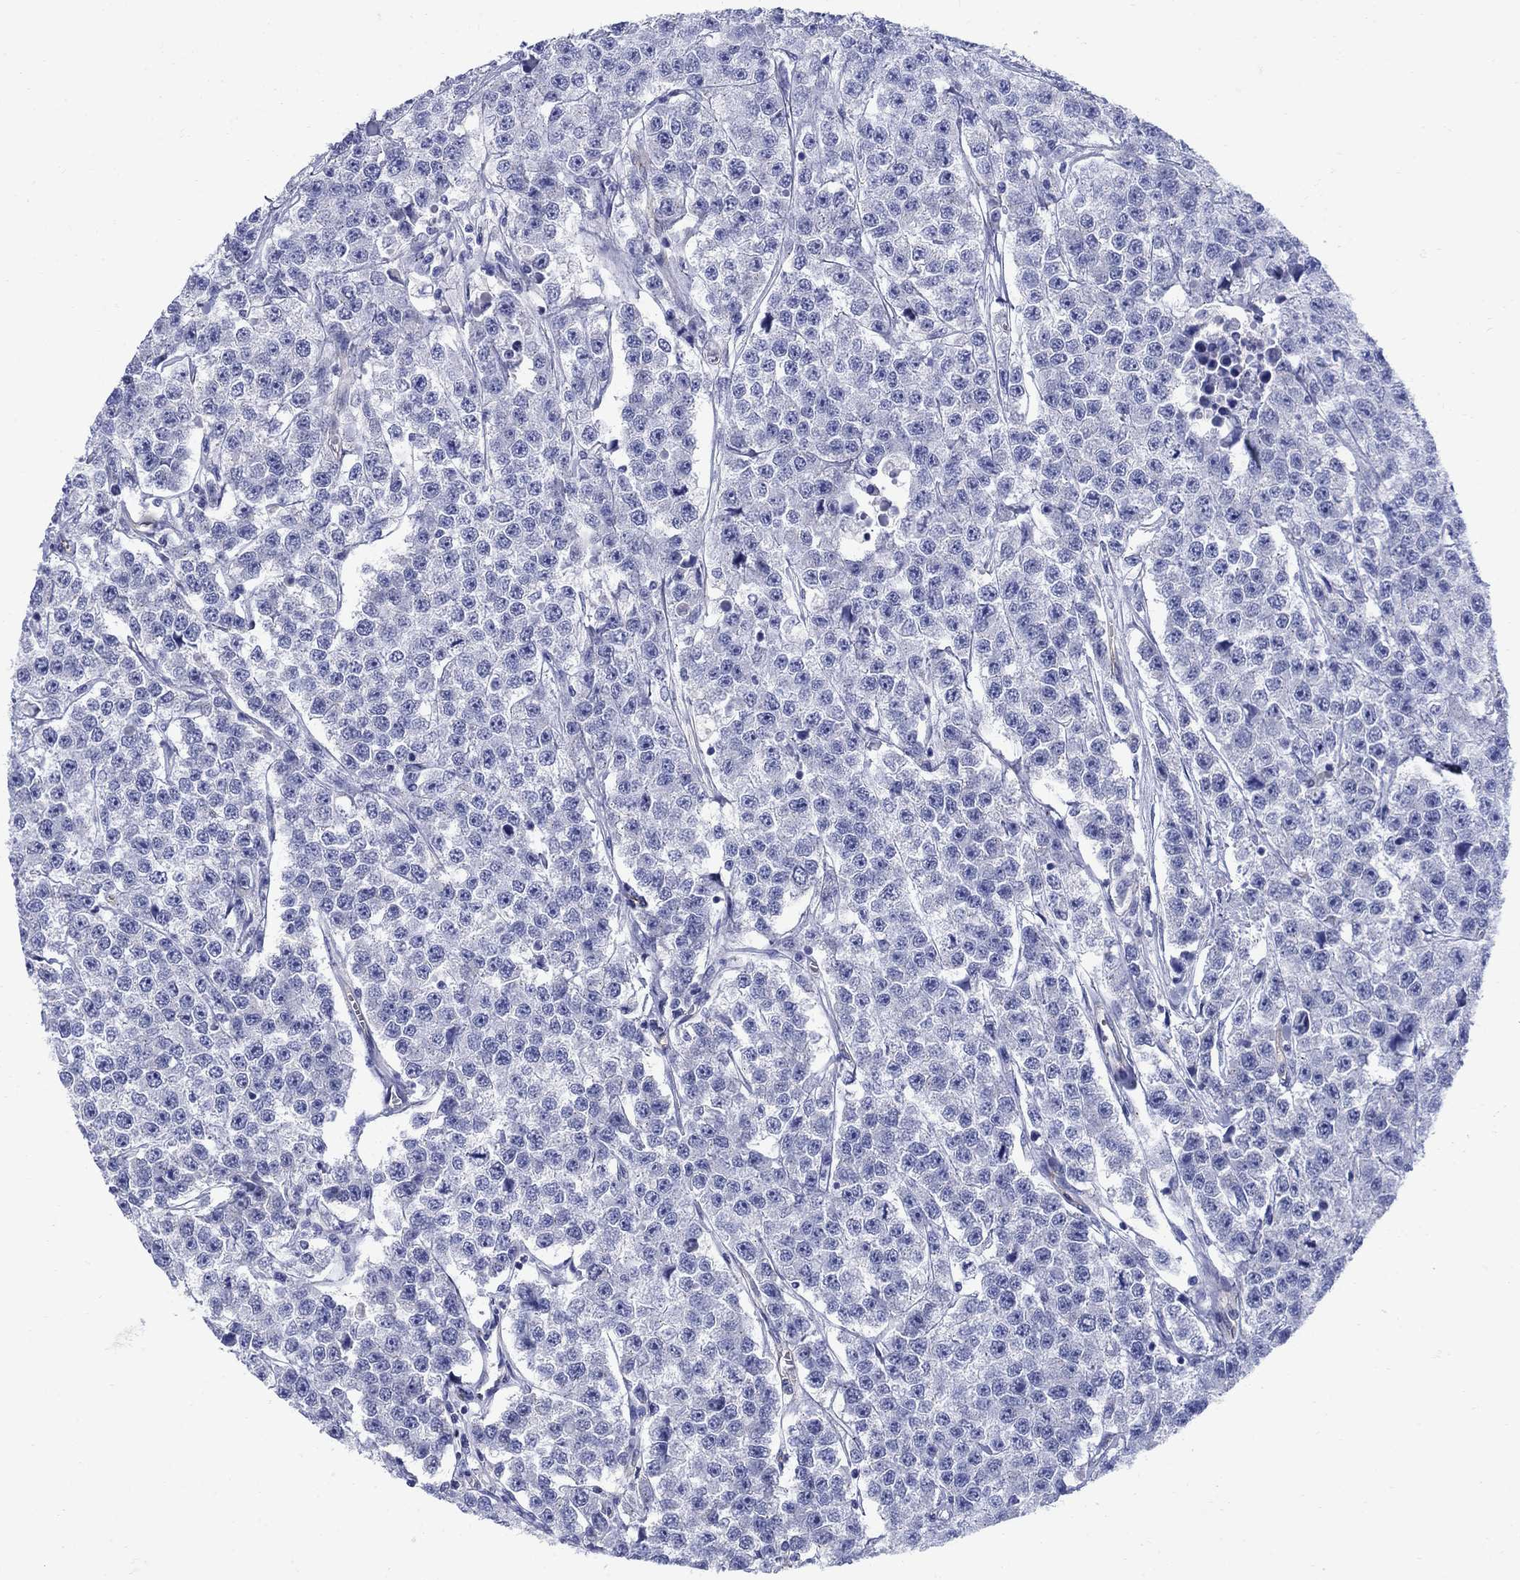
{"staining": {"intensity": "negative", "quantity": "none", "location": "none"}, "tissue": "testis cancer", "cell_type": "Tumor cells", "image_type": "cancer", "snomed": [{"axis": "morphology", "description": "Seminoma, NOS"}, {"axis": "topography", "description": "Testis"}], "caption": "DAB (3,3'-diaminobenzidine) immunohistochemical staining of human testis cancer (seminoma) exhibits no significant staining in tumor cells.", "gene": "SMCP", "patient": {"sex": "male", "age": 59}}